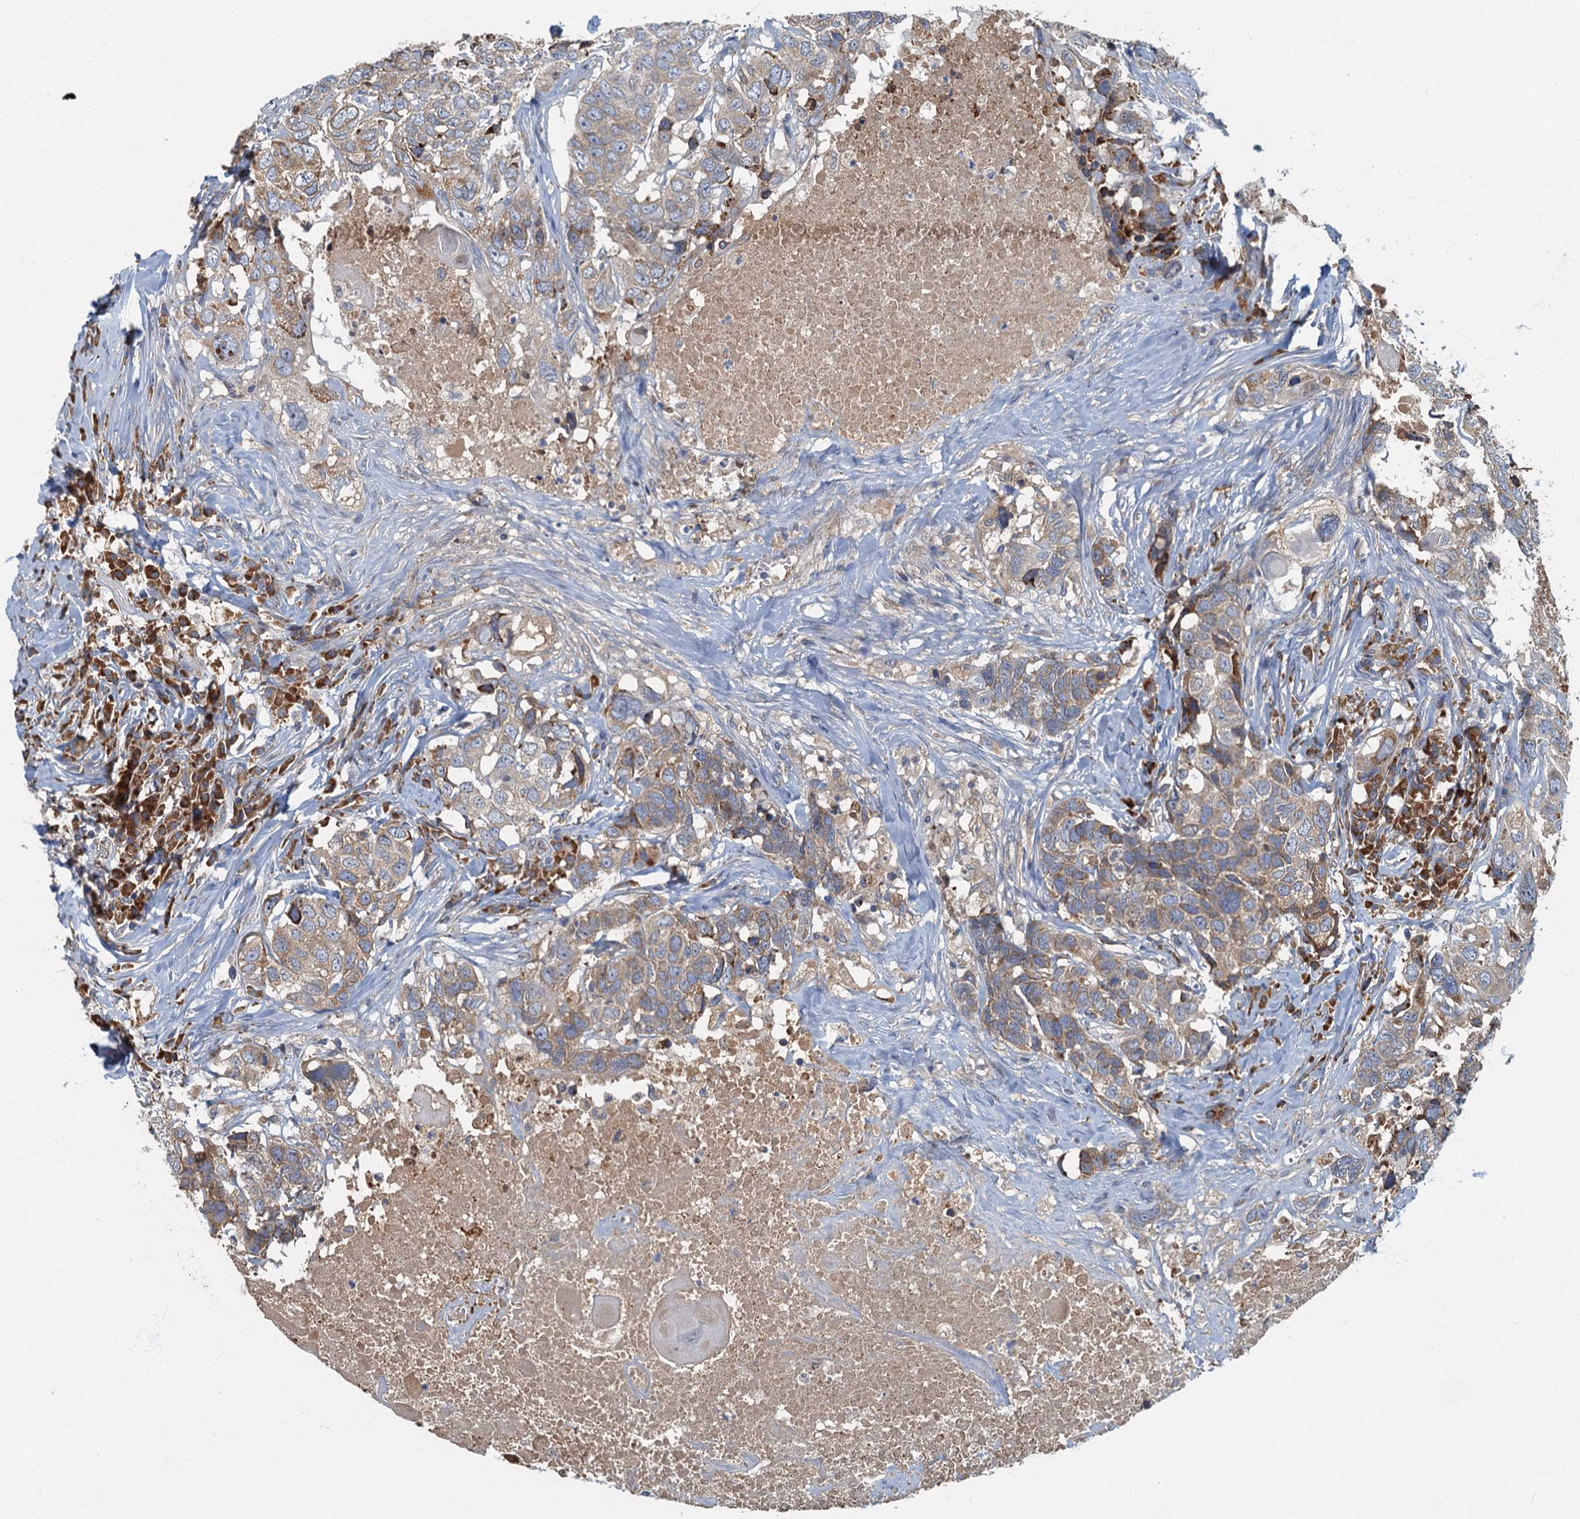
{"staining": {"intensity": "weak", "quantity": ">75%", "location": "cytoplasmic/membranous"}, "tissue": "head and neck cancer", "cell_type": "Tumor cells", "image_type": "cancer", "snomed": [{"axis": "morphology", "description": "Squamous cell carcinoma, NOS"}, {"axis": "topography", "description": "Head-Neck"}], "caption": "Human head and neck cancer (squamous cell carcinoma) stained with a protein marker demonstrates weak staining in tumor cells.", "gene": "SPDYC", "patient": {"sex": "male", "age": 66}}